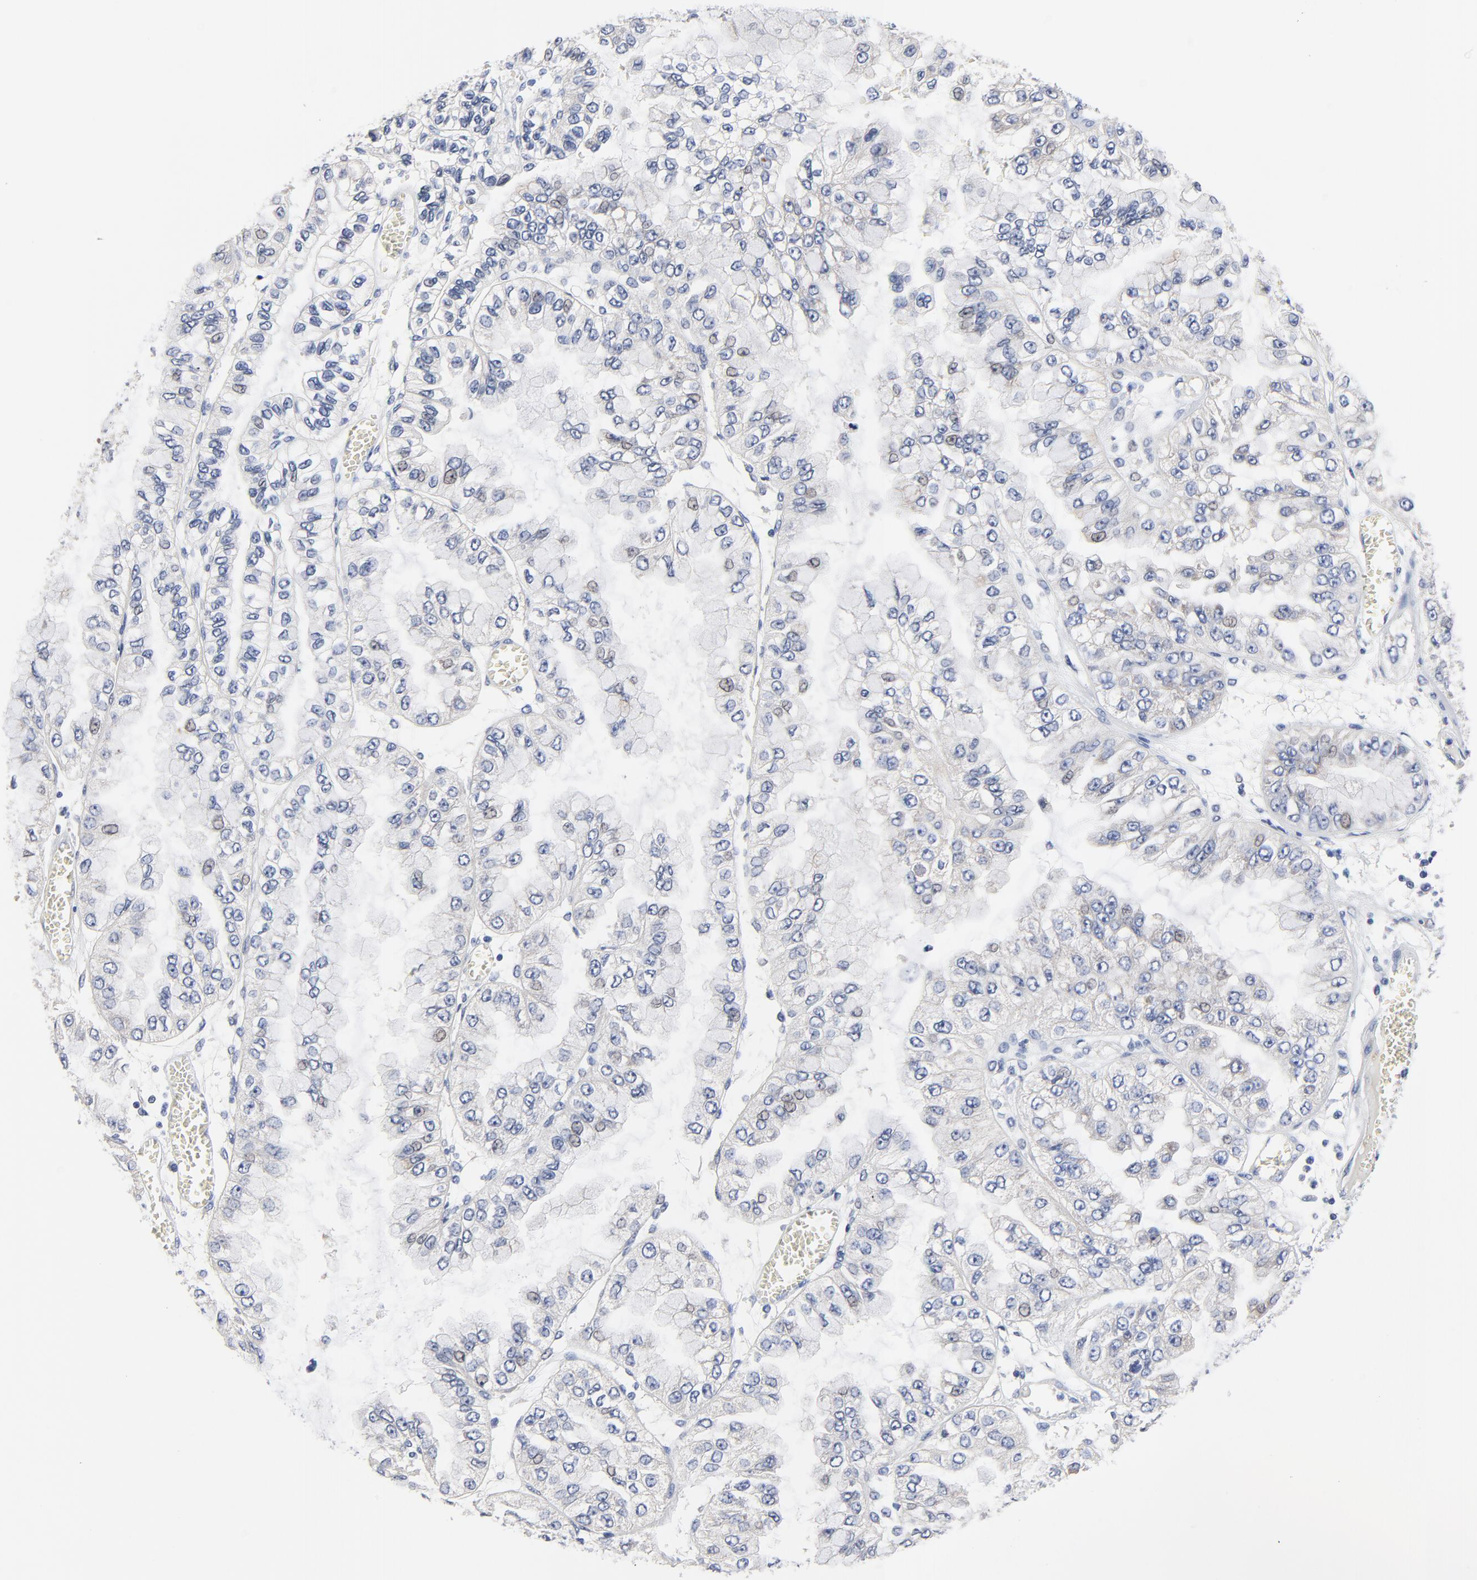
{"staining": {"intensity": "weak", "quantity": "25%-75%", "location": "cytoplasmic/membranous"}, "tissue": "liver cancer", "cell_type": "Tumor cells", "image_type": "cancer", "snomed": [{"axis": "morphology", "description": "Cholangiocarcinoma"}, {"axis": "topography", "description": "Liver"}], "caption": "A brown stain shows weak cytoplasmic/membranous expression of a protein in human liver cholangiocarcinoma tumor cells.", "gene": "VAV2", "patient": {"sex": "female", "age": 79}}